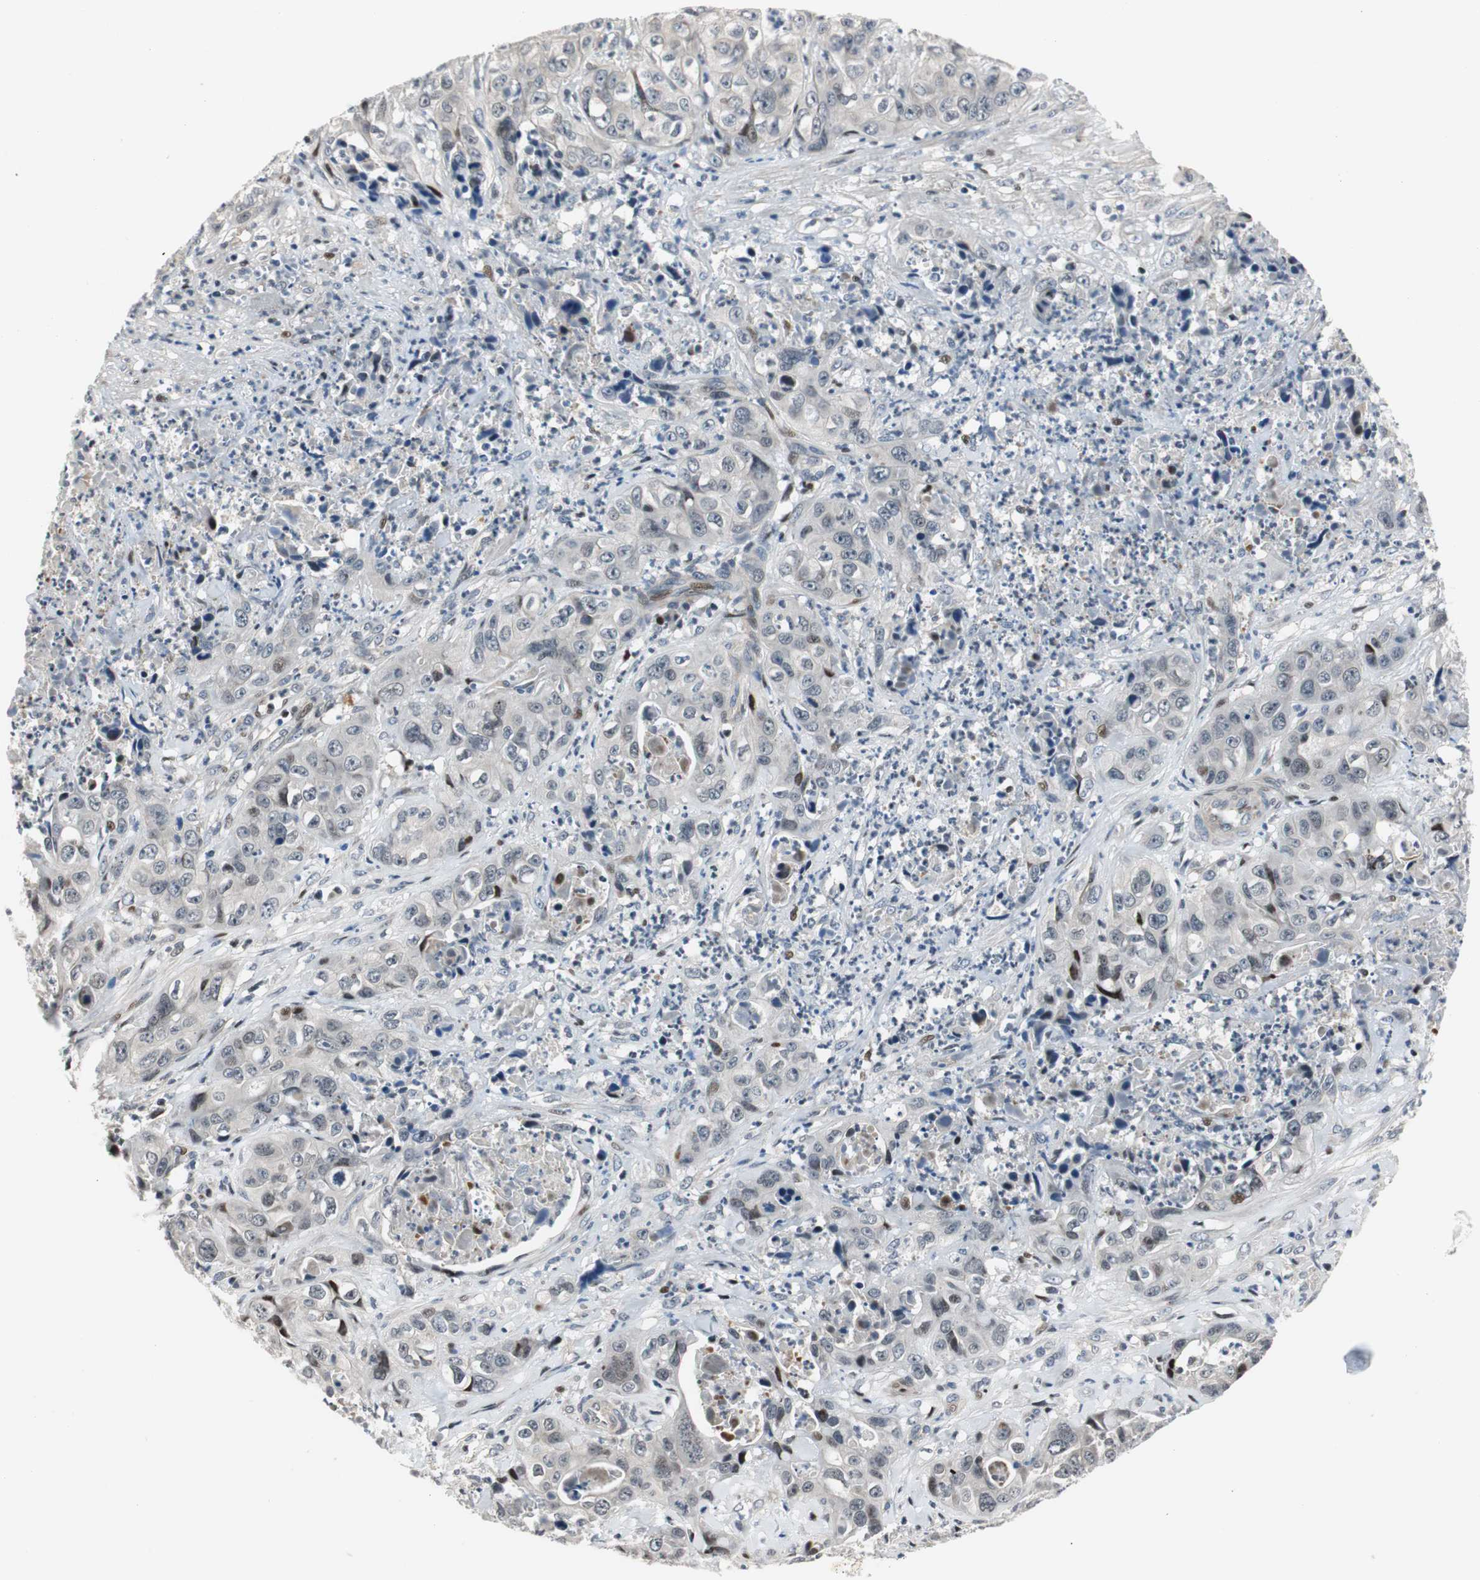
{"staining": {"intensity": "moderate", "quantity": "<25%", "location": "nuclear"}, "tissue": "liver cancer", "cell_type": "Tumor cells", "image_type": "cancer", "snomed": [{"axis": "morphology", "description": "Cholangiocarcinoma"}, {"axis": "topography", "description": "Liver"}], "caption": "This is a micrograph of immunohistochemistry (IHC) staining of liver cancer, which shows moderate staining in the nuclear of tumor cells.", "gene": "RAD1", "patient": {"sex": "female", "age": 61}}